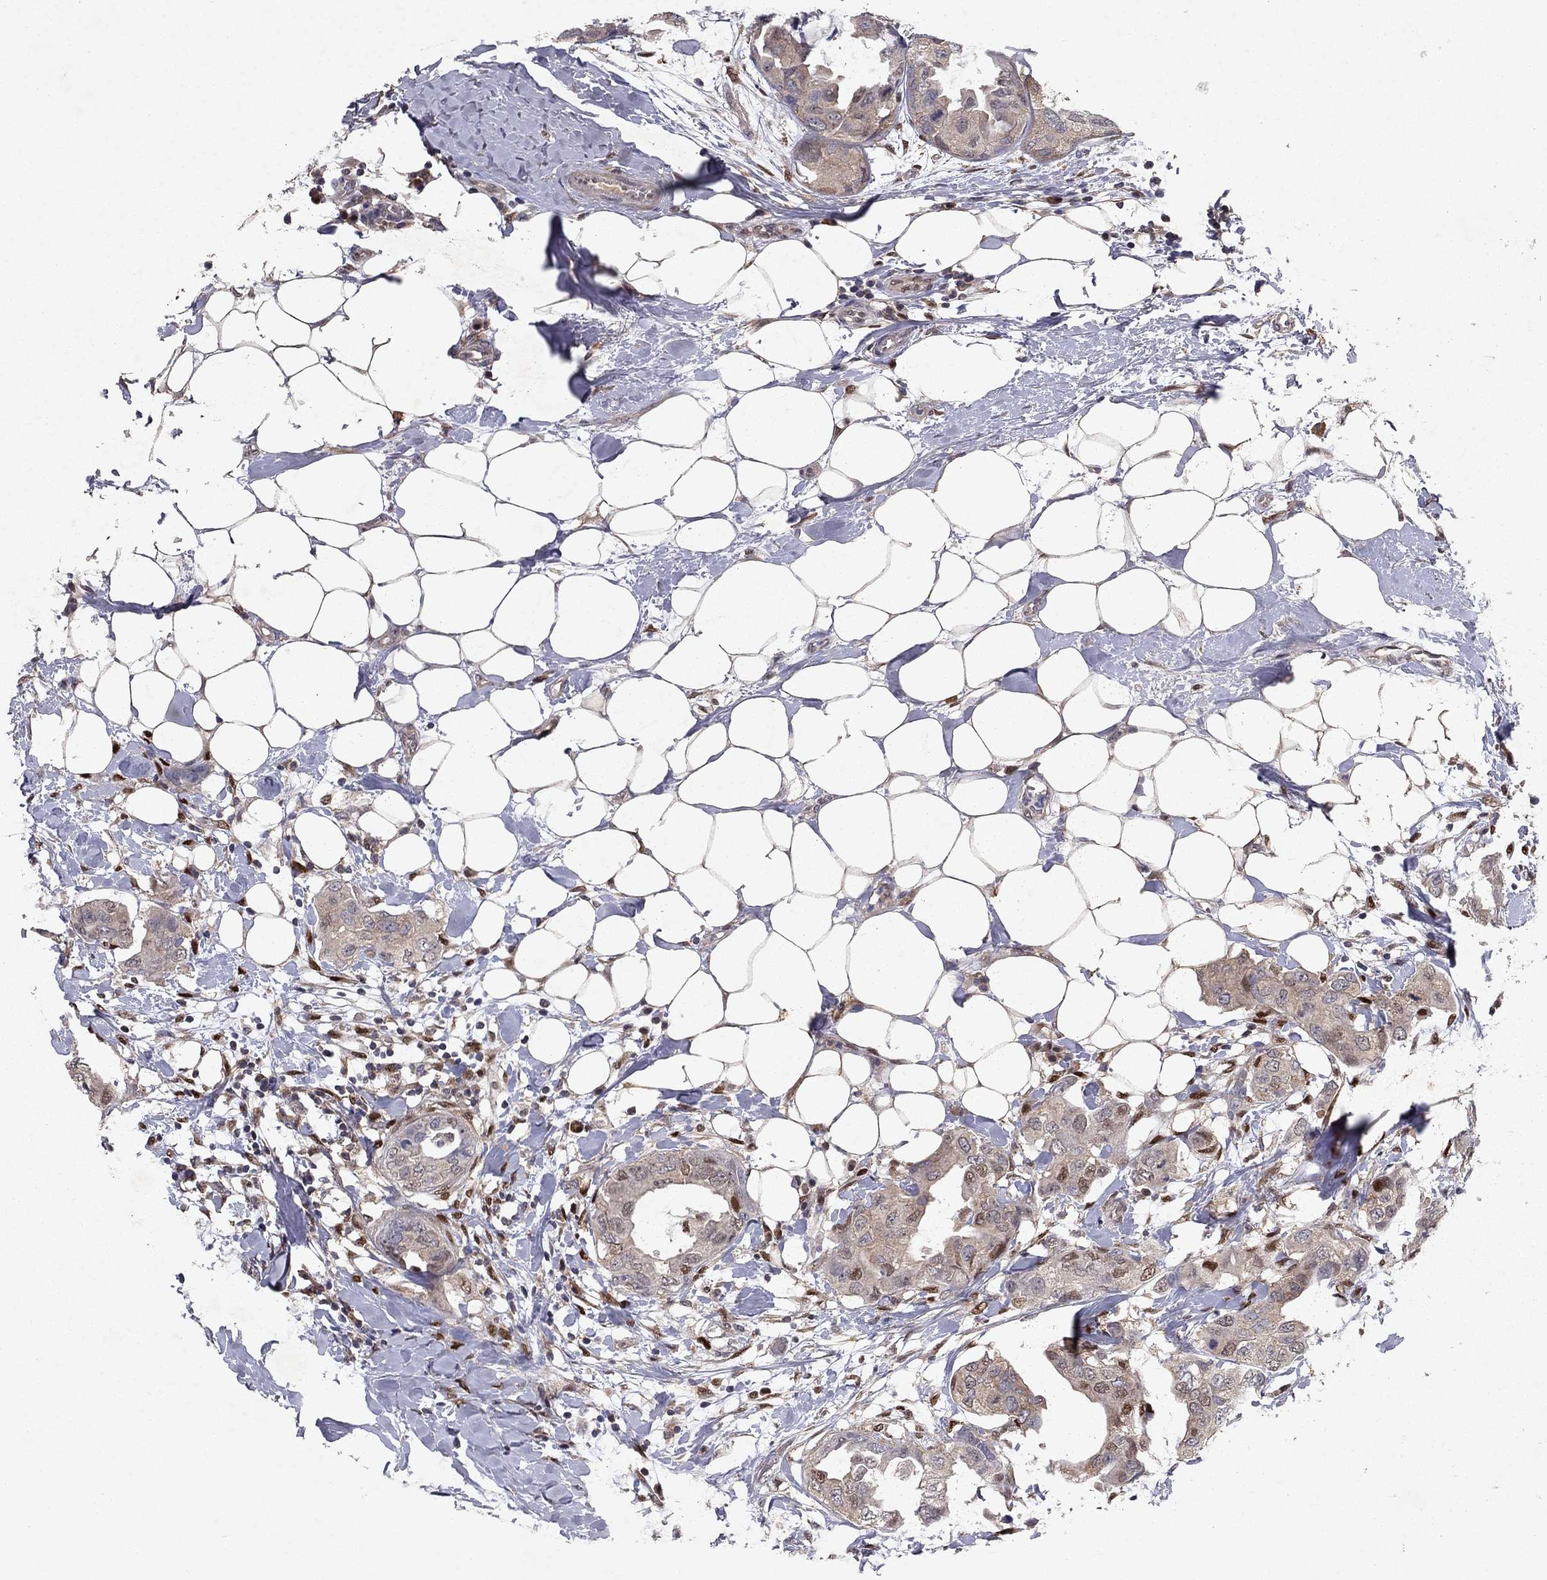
{"staining": {"intensity": "negative", "quantity": "none", "location": "none"}, "tissue": "breast cancer", "cell_type": "Tumor cells", "image_type": "cancer", "snomed": [{"axis": "morphology", "description": "Normal tissue, NOS"}, {"axis": "morphology", "description": "Duct carcinoma"}, {"axis": "topography", "description": "Breast"}], "caption": "High magnification brightfield microscopy of breast cancer (intraductal carcinoma) stained with DAB (3,3'-diaminobenzidine) (brown) and counterstained with hematoxylin (blue): tumor cells show no significant expression. The staining was performed using DAB to visualize the protein expression in brown, while the nuclei were stained in blue with hematoxylin (Magnification: 20x).", "gene": "CRTC1", "patient": {"sex": "female", "age": 40}}